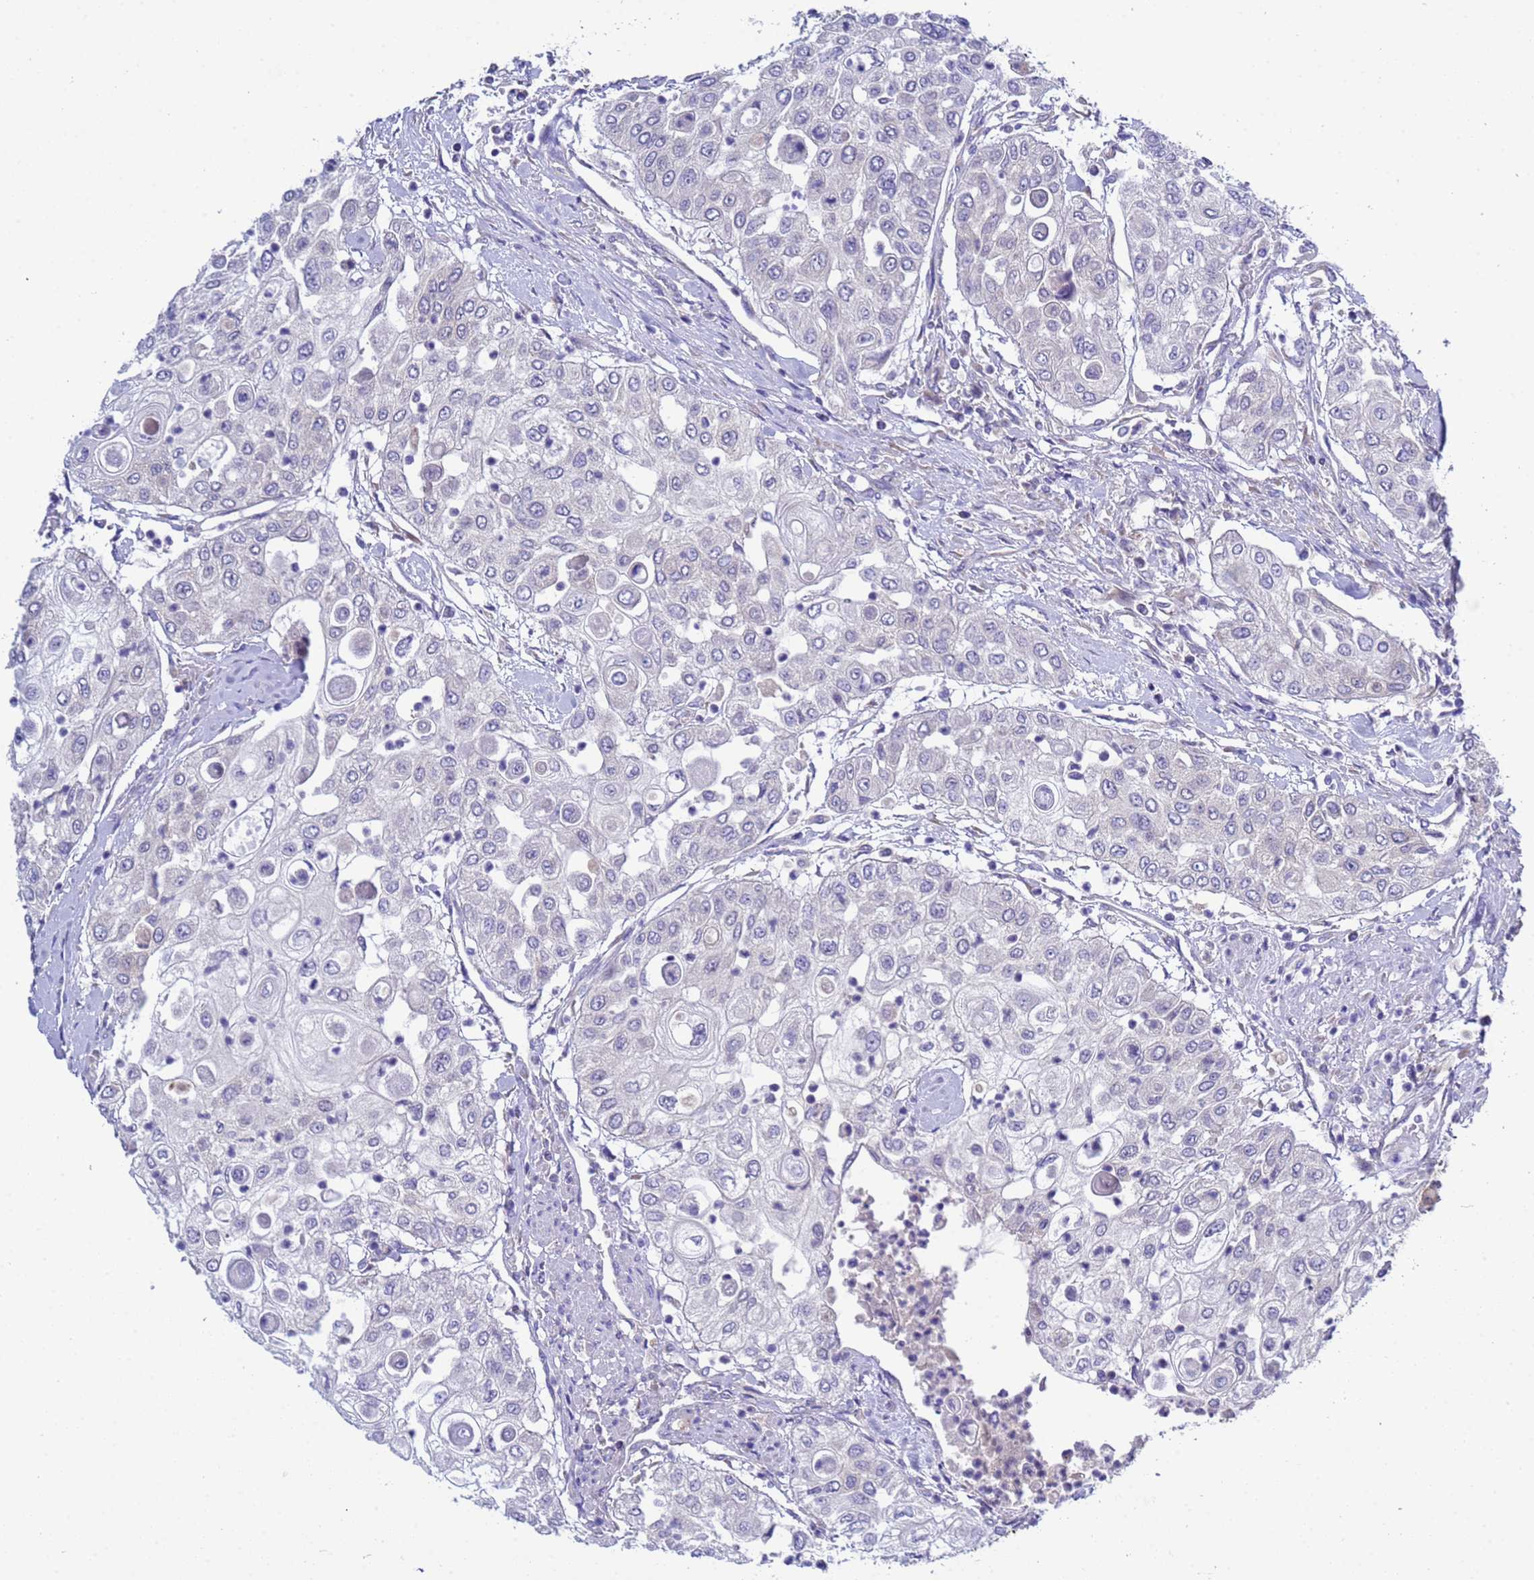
{"staining": {"intensity": "negative", "quantity": "none", "location": "none"}, "tissue": "urothelial cancer", "cell_type": "Tumor cells", "image_type": "cancer", "snomed": [{"axis": "morphology", "description": "Urothelial carcinoma, High grade"}, {"axis": "topography", "description": "Urinary bladder"}], "caption": "Protein analysis of urothelial carcinoma (high-grade) displays no significant positivity in tumor cells.", "gene": "RC3H2", "patient": {"sex": "female", "age": 79}}